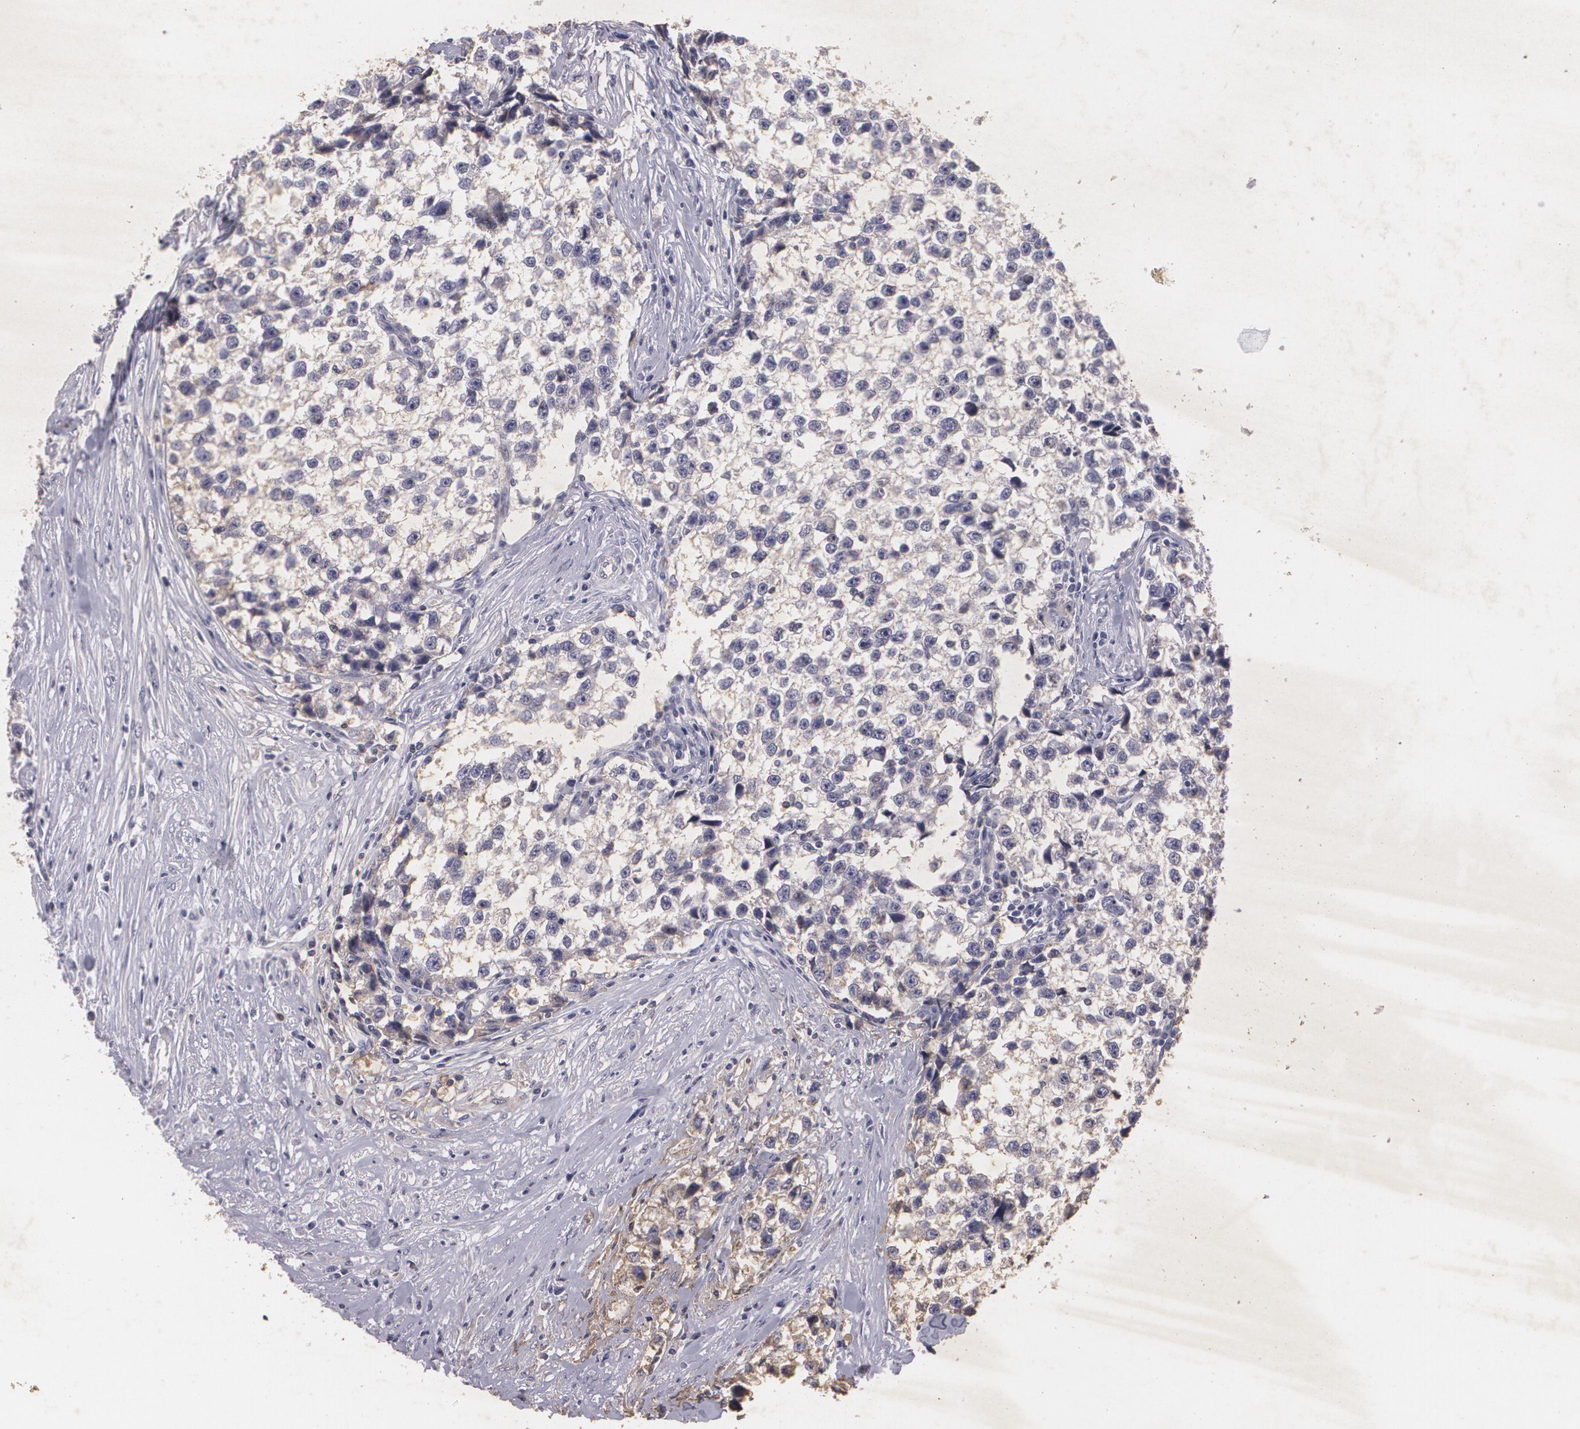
{"staining": {"intensity": "weak", "quantity": ">75%", "location": "cytoplasmic/membranous"}, "tissue": "testis cancer", "cell_type": "Tumor cells", "image_type": "cancer", "snomed": [{"axis": "morphology", "description": "Seminoma, NOS"}, {"axis": "morphology", "description": "Carcinoma, Embryonal, NOS"}, {"axis": "topography", "description": "Testis"}], "caption": "Protein expression by immunohistochemistry reveals weak cytoplasmic/membranous expression in about >75% of tumor cells in seminoma (testis). The staining is performed using DAB brown chromogen to label protein expression. The nuclei are counter-stained blue using hematoxylin.", "gene": "KCNA4", "patient": {"sex": "male", "age": 30}}